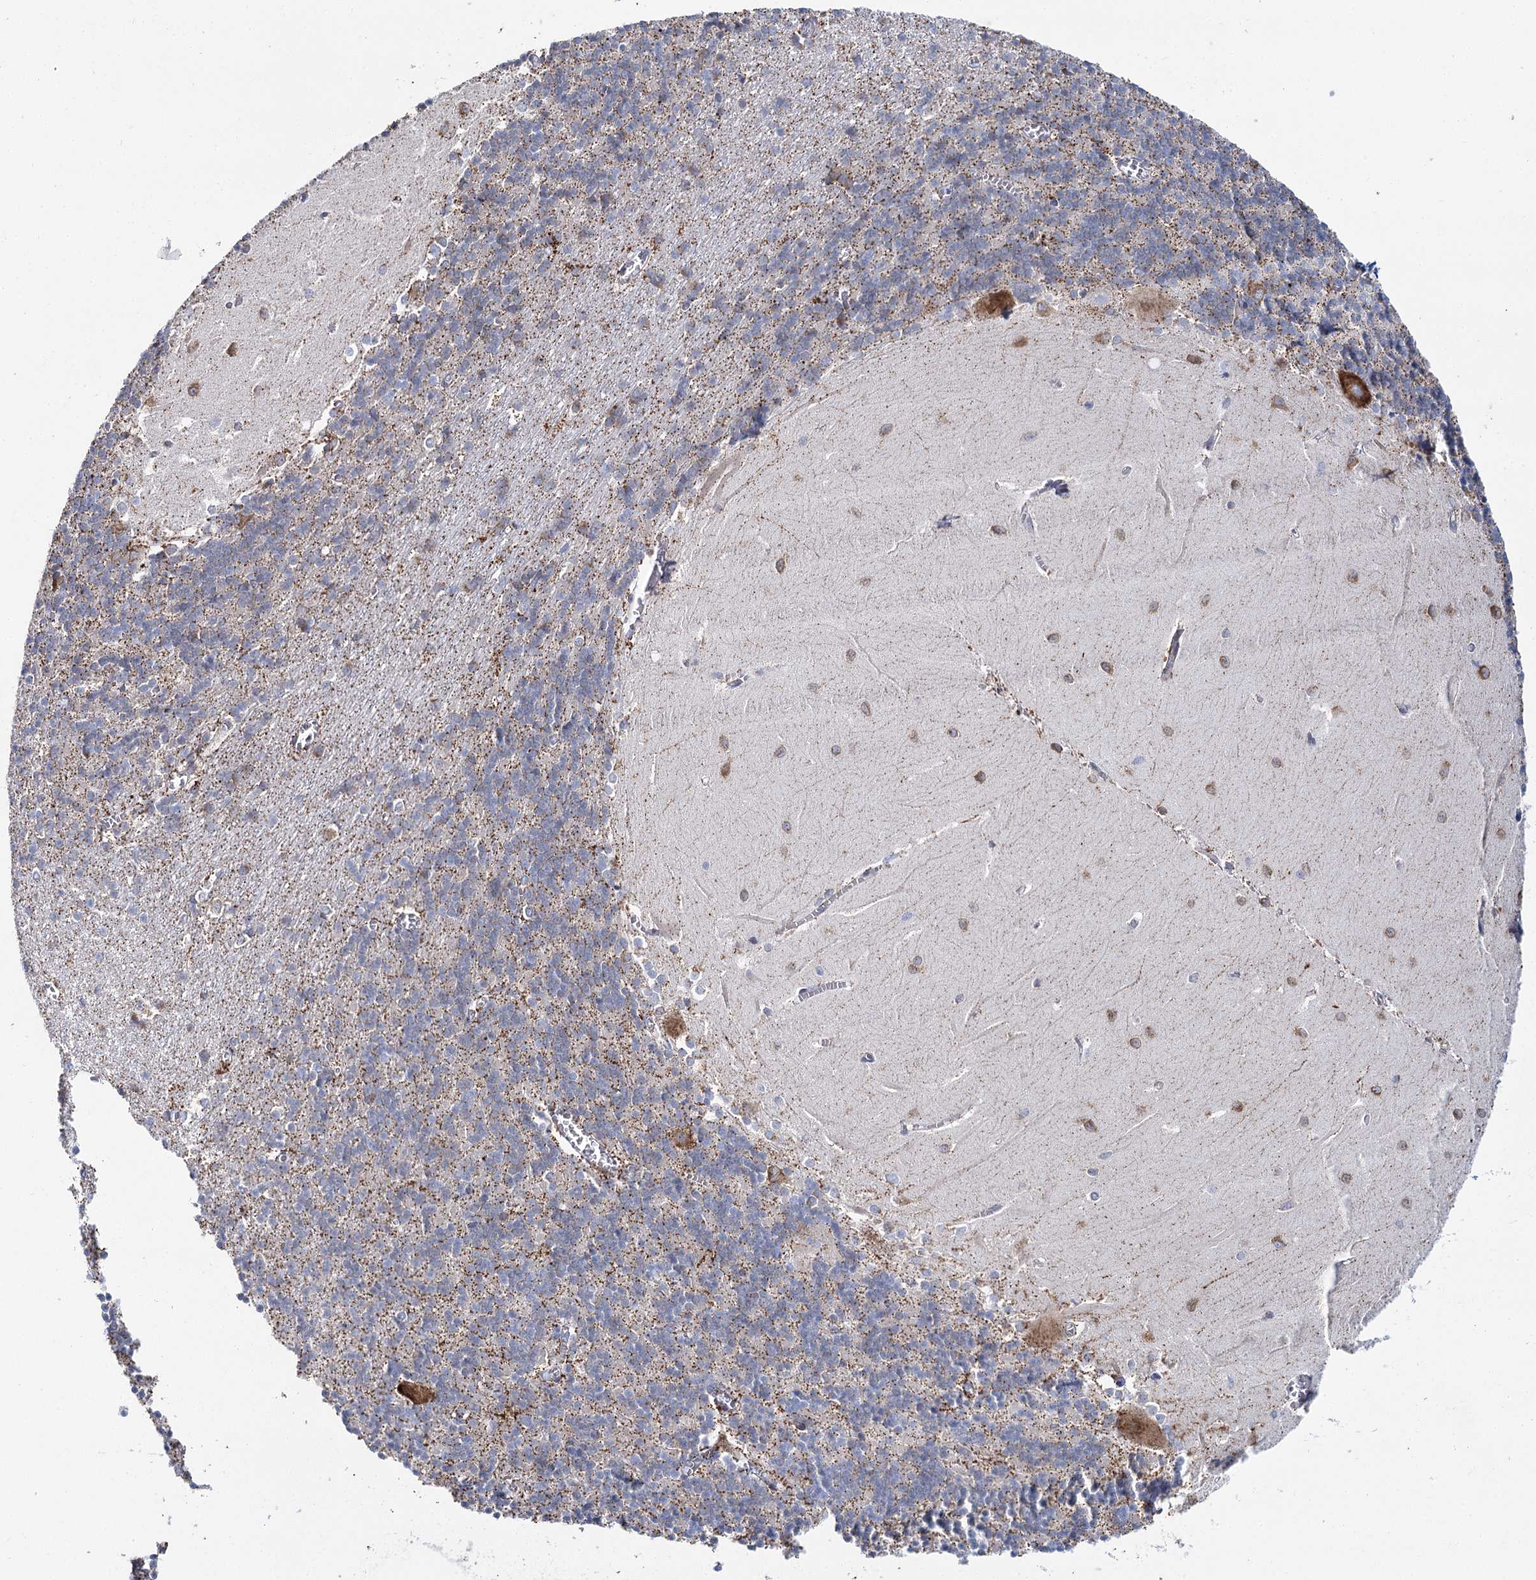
{"staining": {"intensity": "weak", "quantity": ">75%", "location": "cytoplasmic/membranous"}, "tissue": "cerebellum", "cell_type": "Cells in granular layer", "image_type": "normal", "snomed": [{"axis": "morphology", "description": "Normal tissue, NOS"}, {"axis": "topography", "description": "Cerebellum"}], "caption": "Immunohistochemical staining of normal cerebellum reveals weak cytoplasmic/membranous protein expression in about >75% of cells in granular layer. (brown staining indicates protein expression, while blue staining denotes nuclei).", "gene": "THUMPD3", "patient": {"sex": "male", "age": 37}}